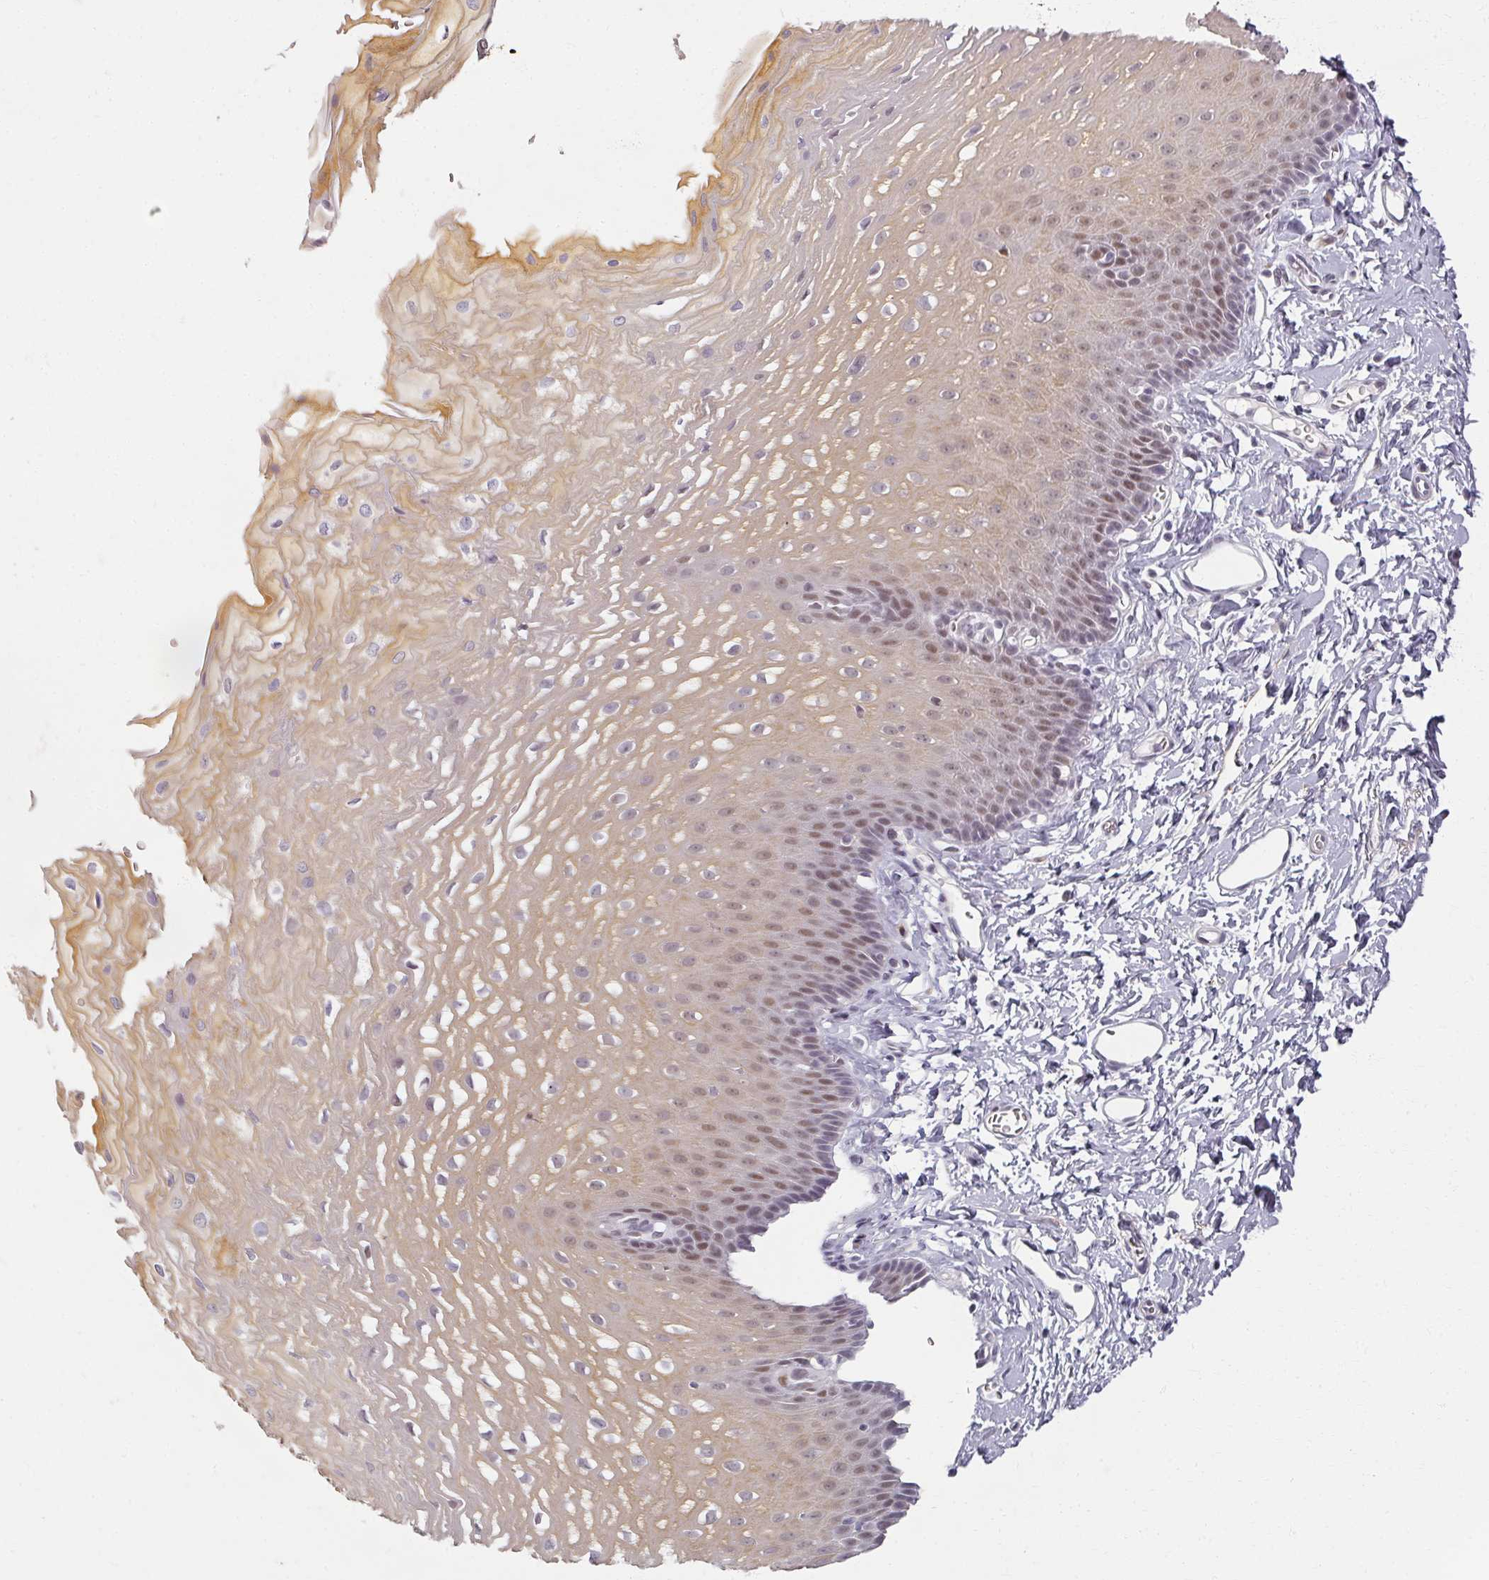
{"staining": {"intensity": "moderate", "quantity": ">75%", "location": "cytoplasmic/membranous,nuclear"}, "tissue": "esophagus", "cell_type": "Squamous epithelial cells", "image_type": "normal", "snomed": [{"axis": "morphology", "description": "Normal tissue, NOS"}, {"axis": "topography", "description": "Esophagus"}], "caption": "IHC (DAB (3,3'-diaminobenzidine)) staining of benign human esophagus reveals moderate cytoplasmic/membranous,nuclear protein positivity in approximately >75% of squamous epithelial cells.", "gene": "RIPOR3", "patient": {"sex": "male", "age": 70}}